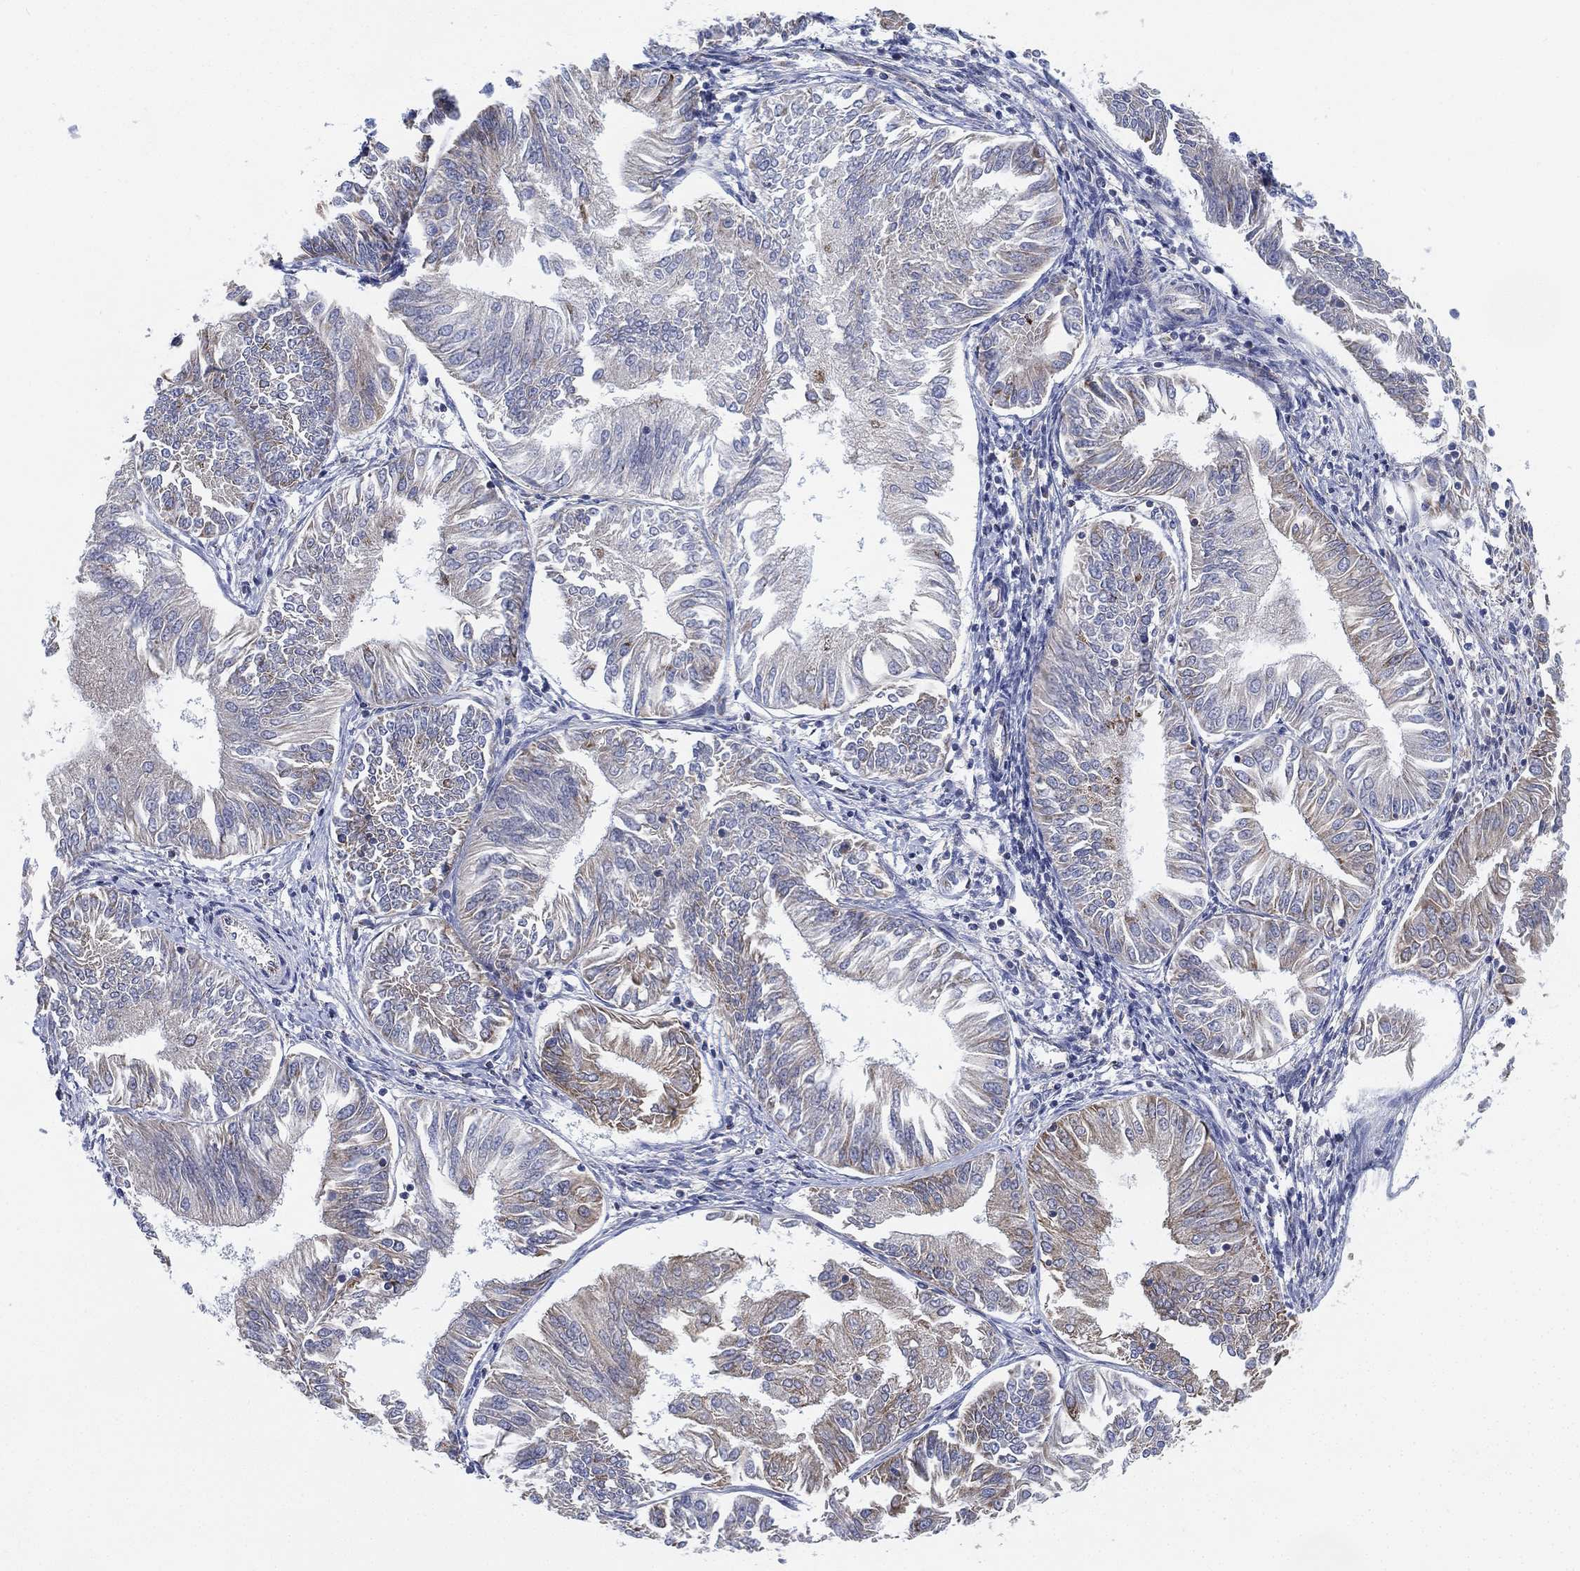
{"staining": {"intensity": "weak", "quantity": "<25%", "location": "cytoplasmic/membranous"}, "tissue": "endometrial cancer", "cell_type": "Tumor cells", "image_type": "cancer", "snomed": [{"axis": "morphology", "description": "Adenocarcinoma, NOS"}, {"axis": "topography", "description": "Endometrium"}], "caption": "DAB immunohistochemical staining of endometrial cancer demonstrates no significant expression in tumor cells.", "gene": "INA", "patient": {"sex": "female", "age": 58}}